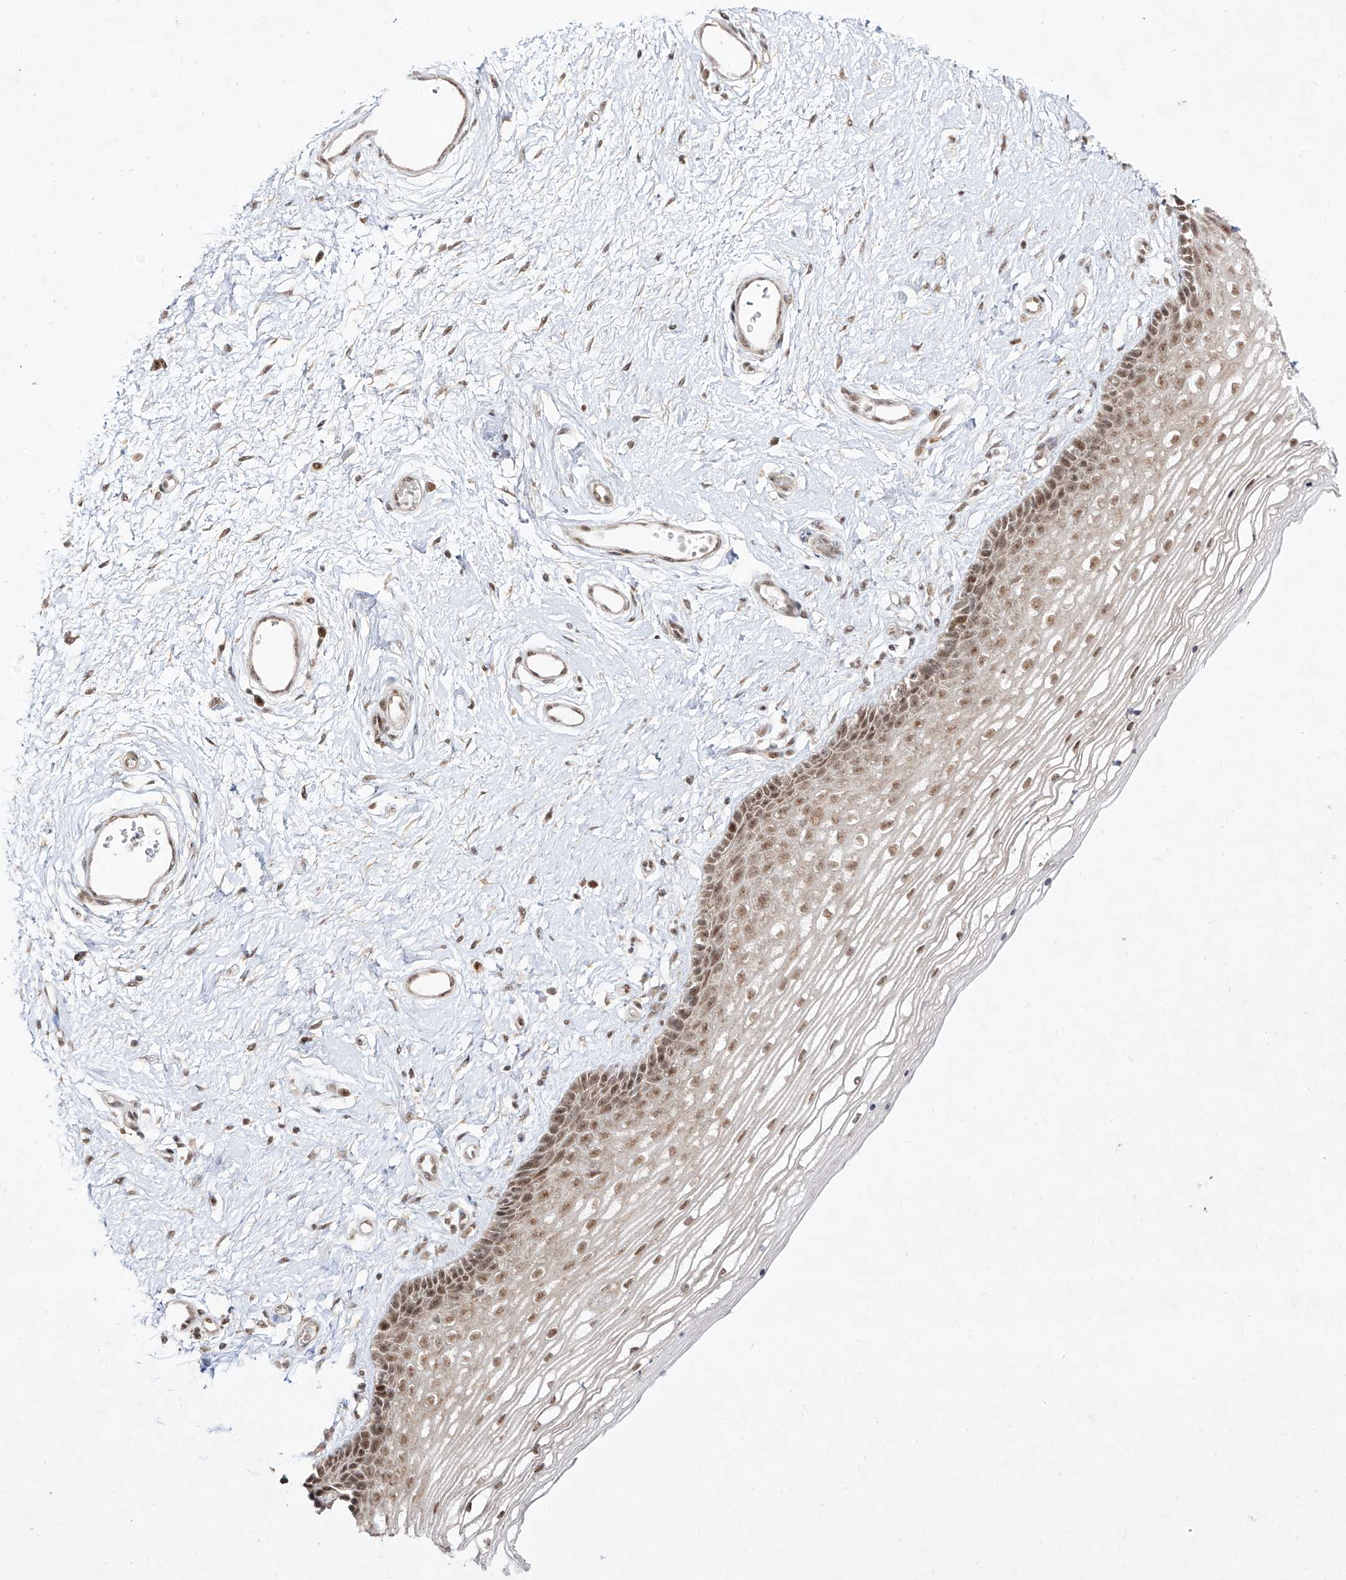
{"staining": {"intensity": "moderate", "quantity": ">75%", "location": "nuclear"}, "tissue": "vagina", "cell_type": "Squamous epithelial cells", "image_type": "normal", "snomed": [{"axis": "morphology", "description": "Normal tissue, NOS"}, {"axis": "topography", "description": "Vagina"}], "caption": "Vagina stained with DAB (3,3'-diaminobenzidine) IHC exhibits medium levels of moderate nuclear positivity in approximately >75% of squamous epithelial cells.", "gene": "SNRNP27", "patient": {"sex": "female", "age": 46}}